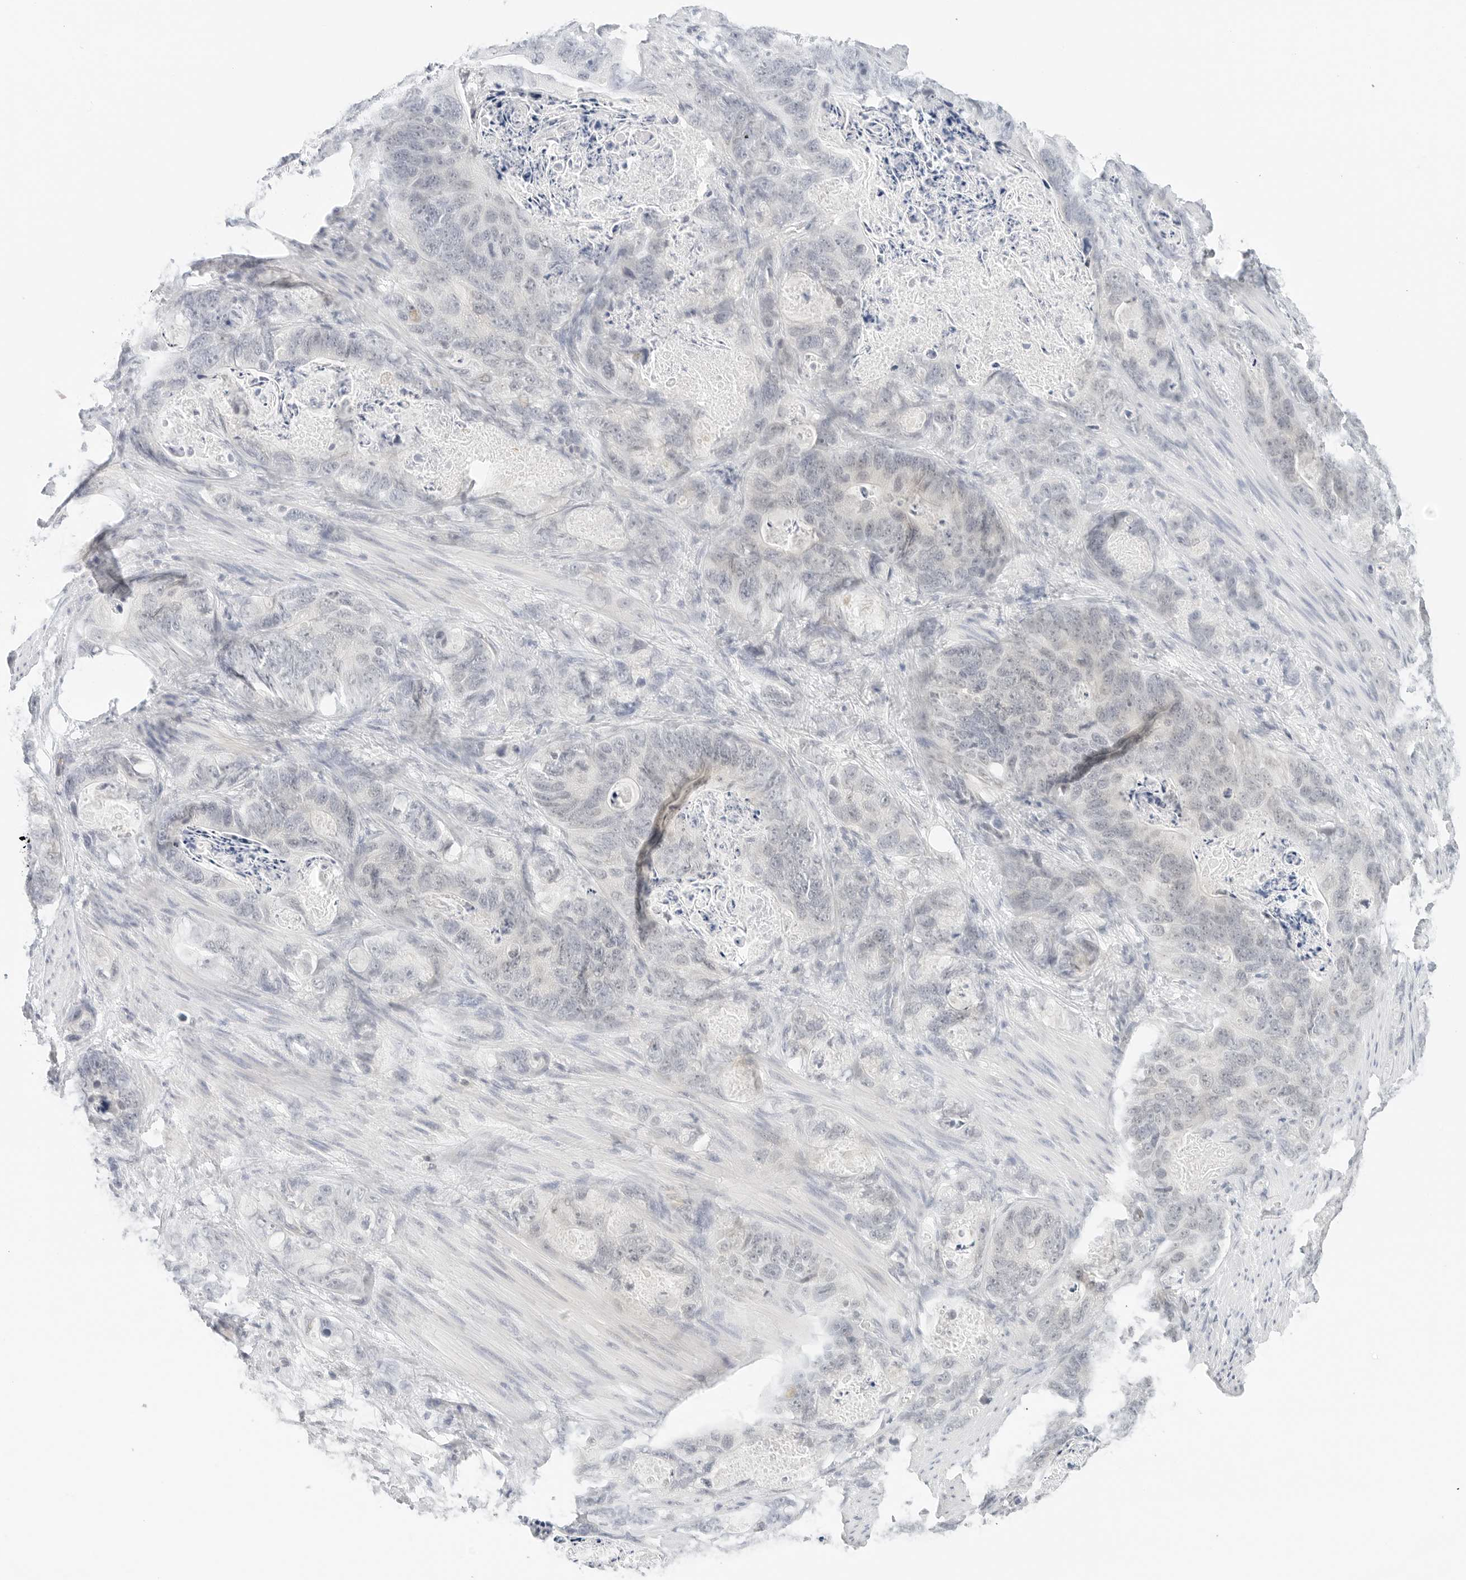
{"staining": {"intensity": "negative", "quantity": "none", "location": "none"}, "tissue": "stomach cancer", "cell_type": "Tumor cells", "image_type": "cancer", "snomed": [{"axis": "morphology", "description": "Normal tissue, NOS"}, {"axis": "morphology", "description": "Adenocarcinoma, NOS"}, {"axis": "topography", "description": "Stomach"}], "caption": "Photomicrograph shows no protein positivity in tumor cells of stomach cancer tissue. (DAB (3,3'-diaminobenzidine) immunohistochemistry (IHC), high magnification).", "gene": "NEO1", "patient": {"sex": "female", "age": 89}}